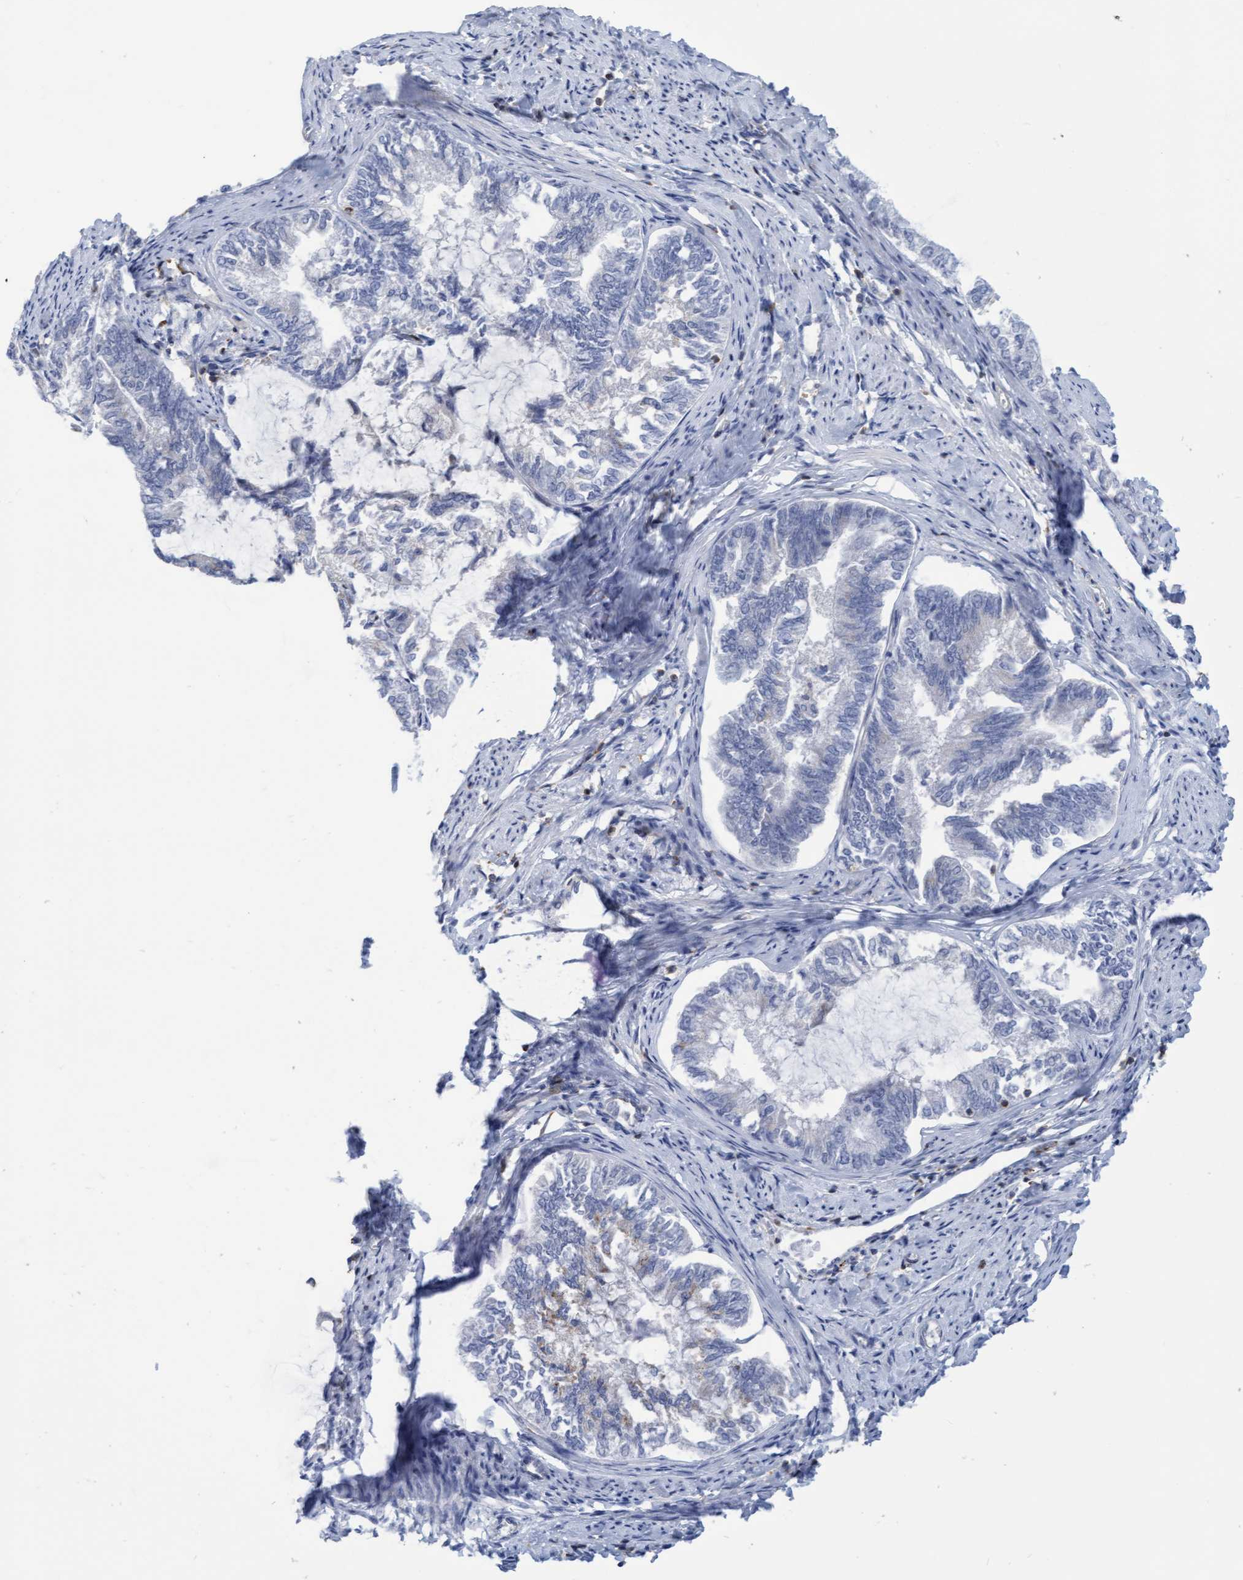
{"staining": {"intensity": "negative", "quantity": "none", "location": "none"}, "tissue": "endometrial cancer", "cell_type": "Tumor cells", "image_type": "cancer", "snomed": [{"axis": "morphology", "description": "Adenocarcinoma, NOS"}, {"axis": "topography", "description": "Endometrium"}], "caption": "Immunohistochemistry (IHC) of human endometrial cancer (adenocarcinoma) displays no expression in tumor cells.", "gene": "FNBP1", "patient": {"sex": "female", "age": 86}}